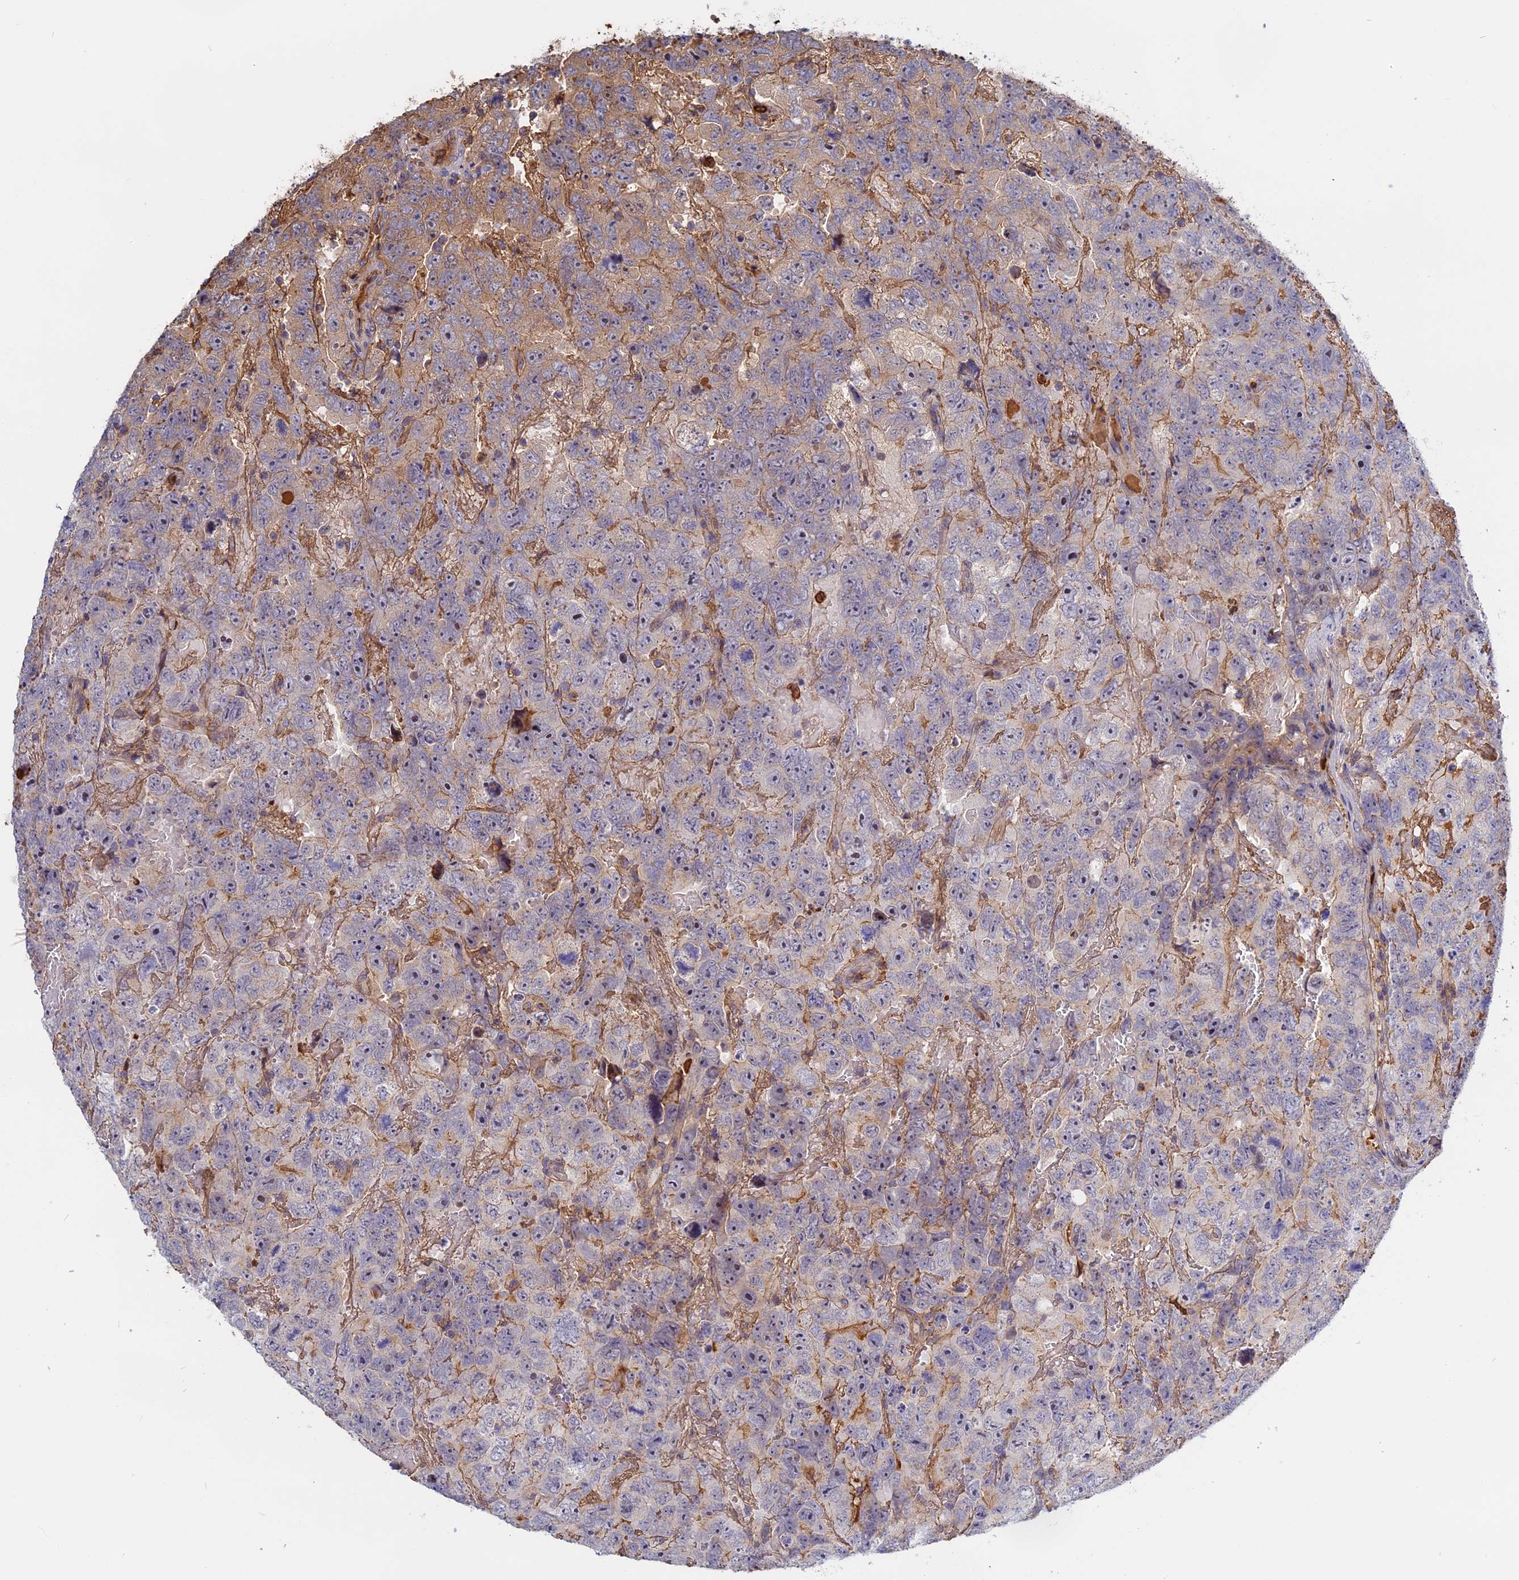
{"staining": {"intensity": "weak", "quantity": "25%-75%", "location": "cytoplasmic/membranous"}, "tissue": "testis cancer", "cell_type": "Tumor cells", "image_type": "cancer", "snomed": [{"axis": "morphology", "description": "Carcinoma, Embryonal, NOS"}, {"axis": "topography", "description": "Testis"}], "caption": "IHC staining of testis cancer, which displays low levels of weak cytoplasmic/membranous expression in about 25%-75% of tumor cells indicating weak cytoplasmic/membranous protein staining. The staining was performed using DAB (brown) for protein detection and nuclei were counterstained in hematoxylin (blue).", "gene": "ADGRD1", "patient": {"sex": "male", "age": 45}}